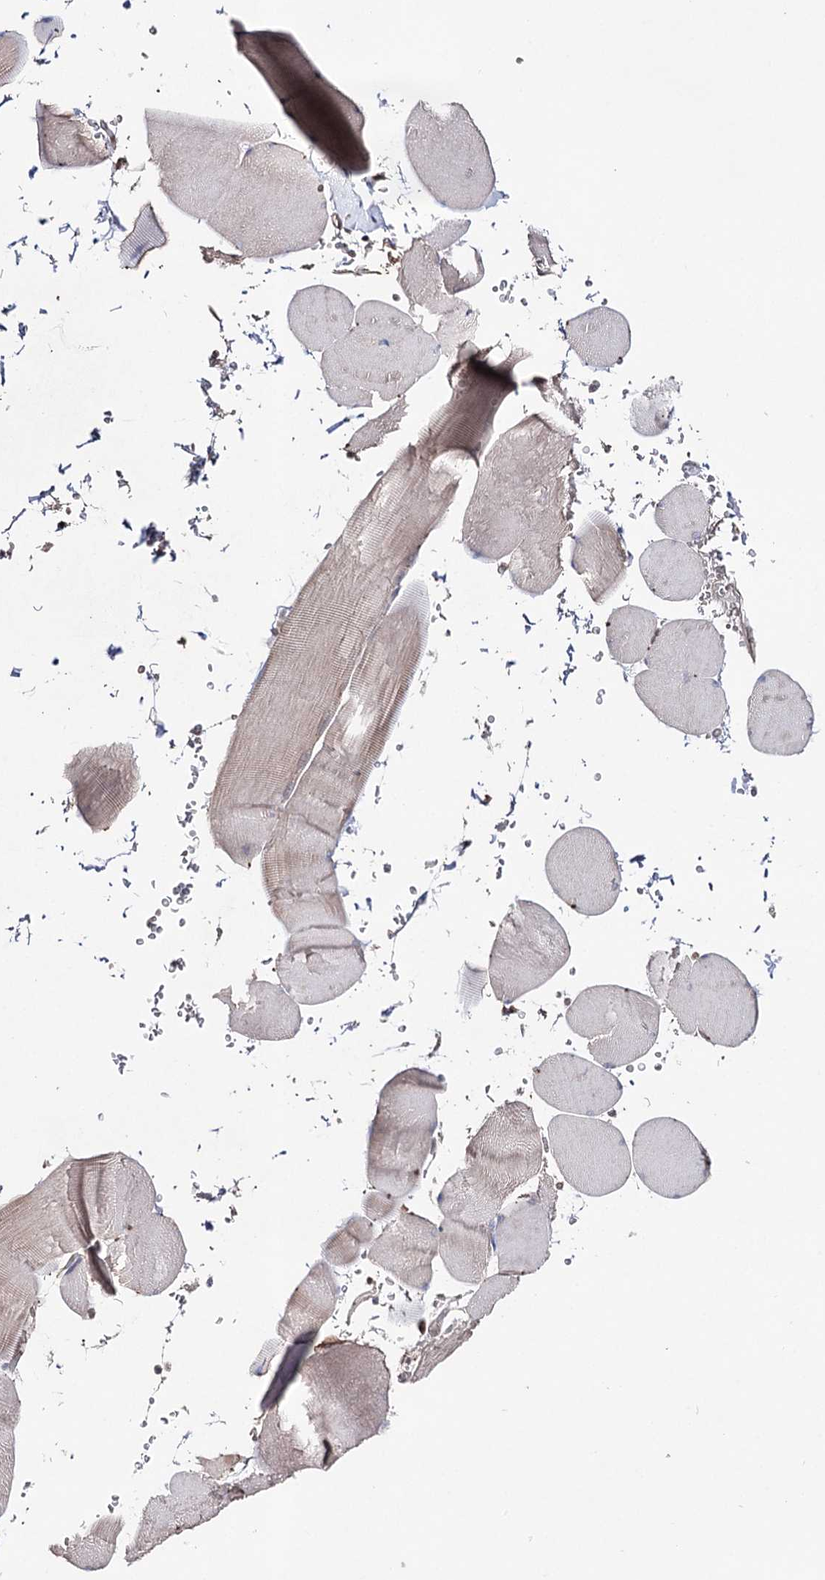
{"staining": {"intensity": "weak", "quantity": "<25%", "location": "cytoplasmic/membranous"}, "tissue": "skeletal muscle", "cell_type": "Myocytes", "image_type": "normal", "snomed": [{"axis": "morphology", "description": "Normal tissue, NOS"}, {"axis": "topography", "description": "Skeletal muscle"}, {"axis": "topography", "description": "Head-Neck"}], "caption": "Immunohistochemistry image of normal human skeletal muscle stained for a protein (brown), which reveals no staining in myocytes. Brightfield microscopy of immunohistochemistry (IHC) stained with DAB (brown) and hematoxylin (blue), captured at high magnification.", "gene": "HSD11B2", "patient": {"sex": "male", "age": 66}}